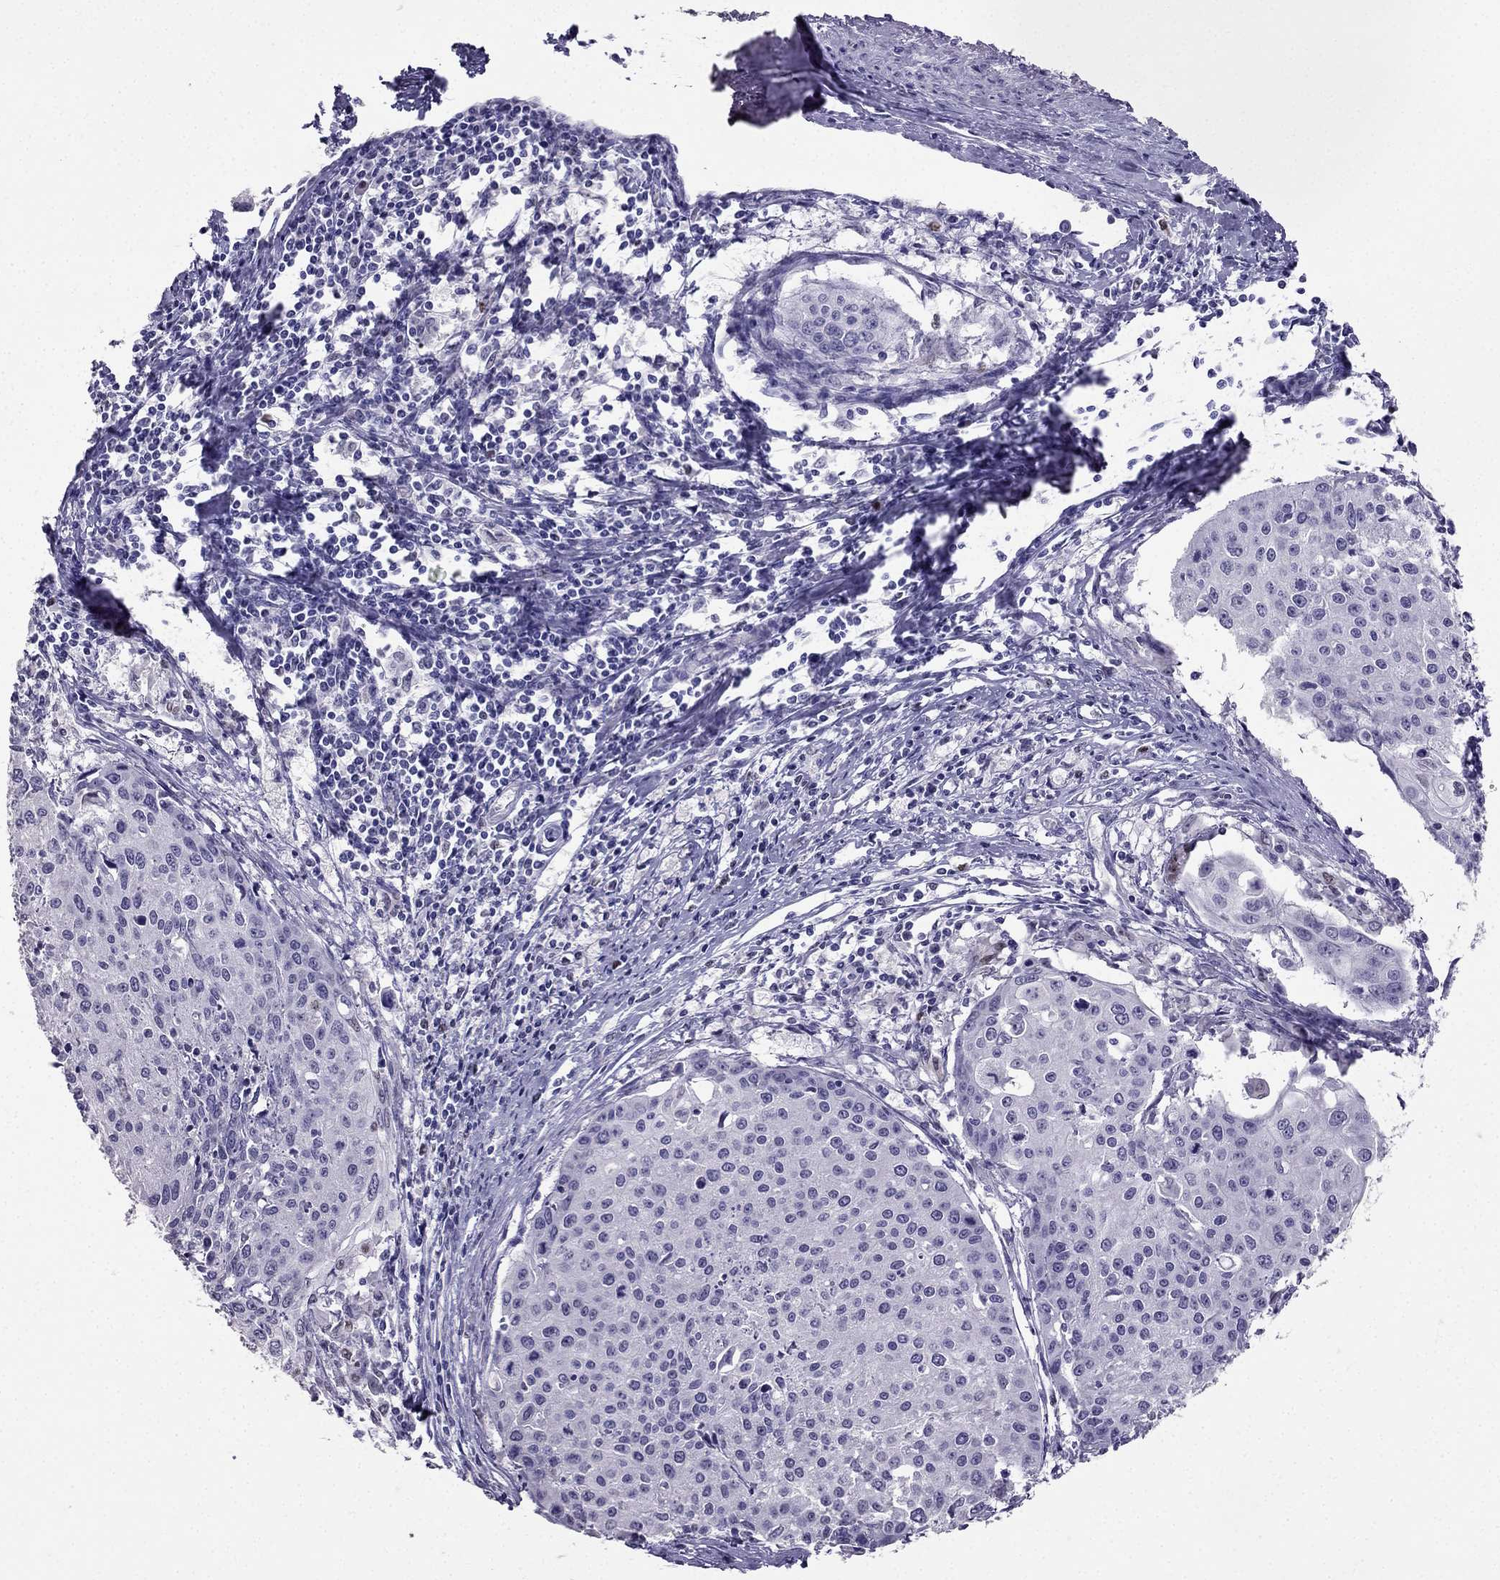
{"staining": {"intensity": "negative", "quantity": "none", "location": "none"}, "tissue": "cervical cancer", "cell_type": "Tumor cells", "image_type": "cancer", "snomed": [{"axis": "morphology", "description": "Squamous cell carcinoma, NOS"}, {"axis": "topography", "description": "Cervix"}], "caption": "IHC photomicrograph of cervical squamous cell carcinoma stained for a protein (brown), which shows no staining in tumor cells.", "gene": "ARID3A", "patient": {"sex": "female", "age": 38}}